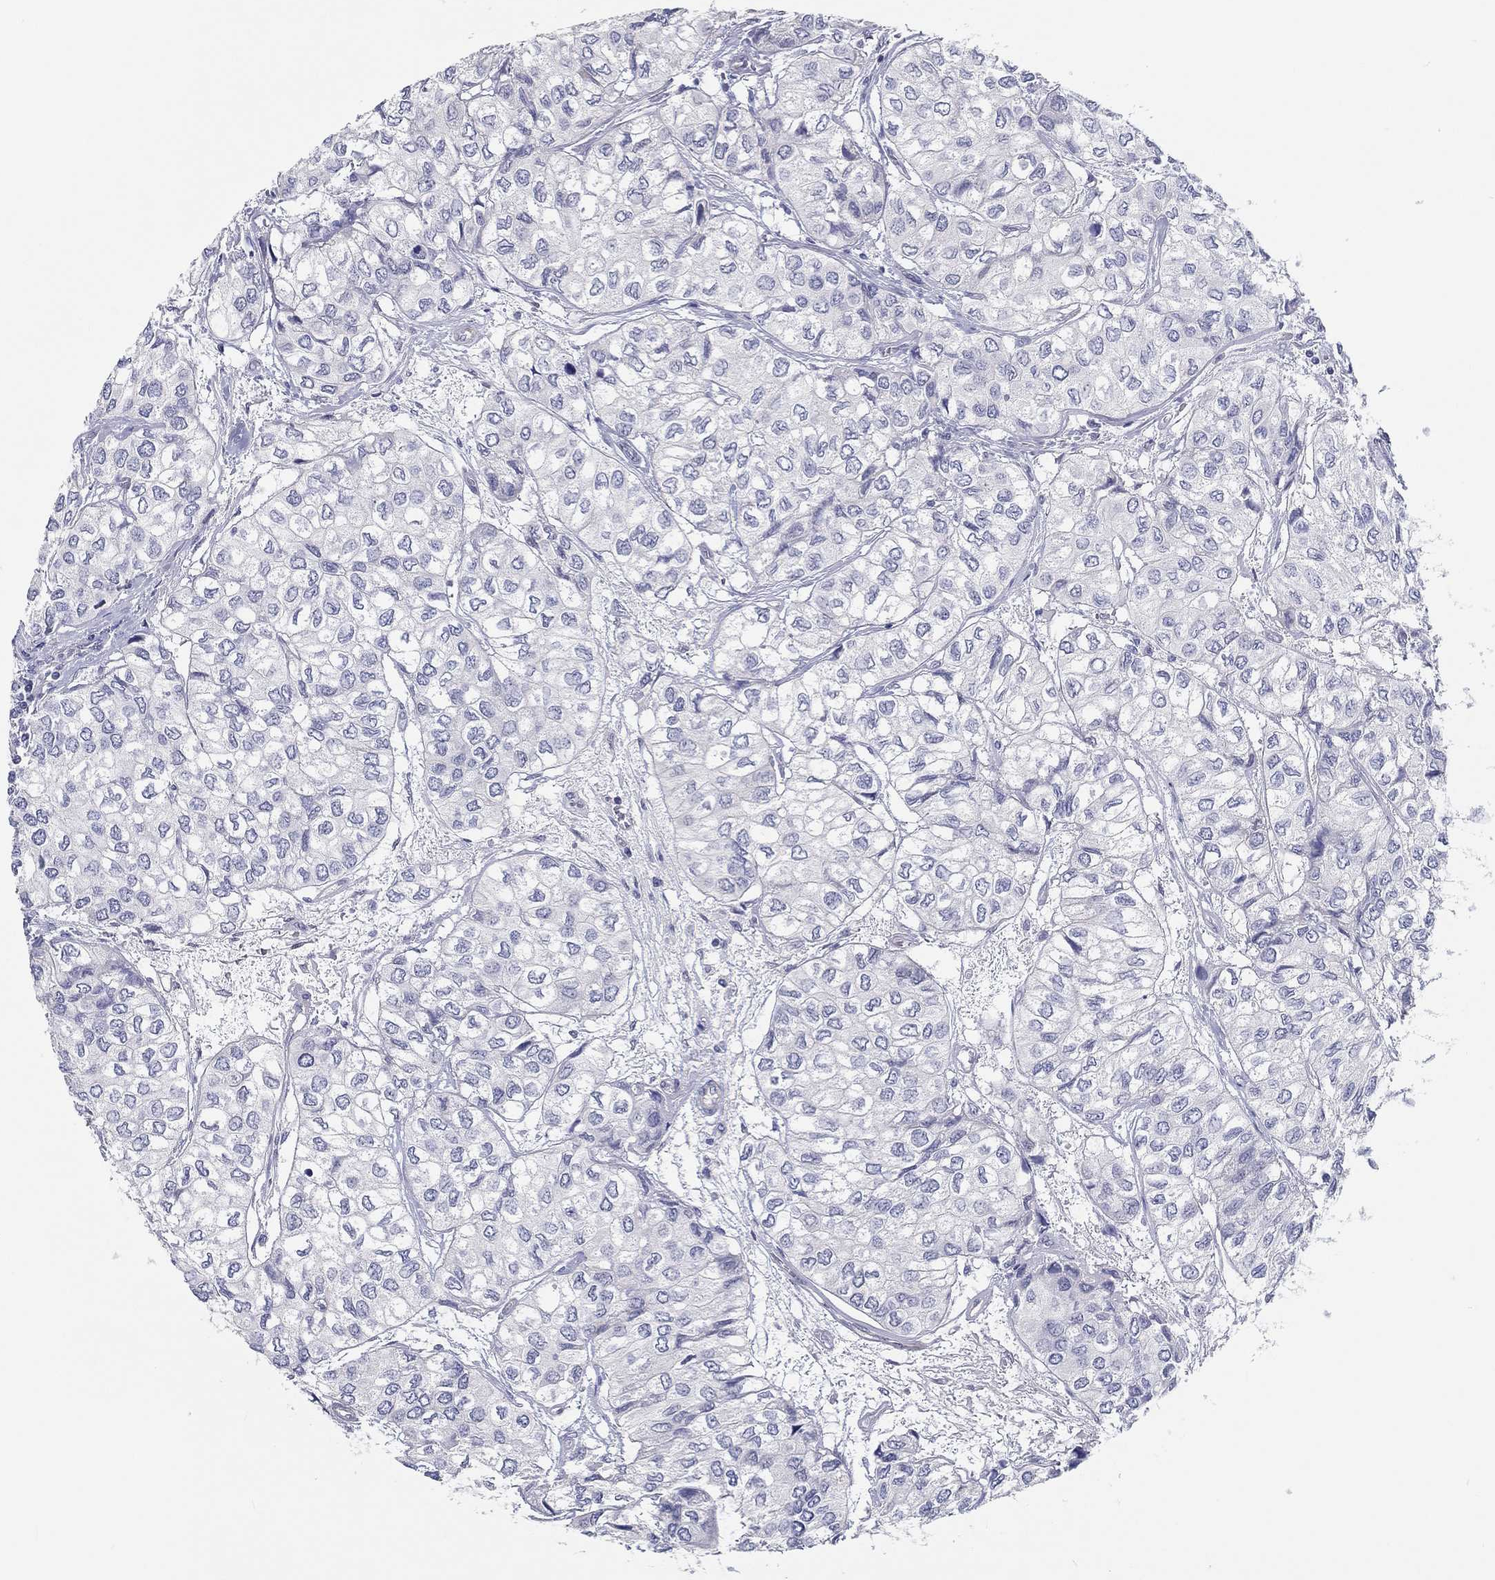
{"staining": {"intensity": "negative", "quantity": "none", "location": "none"}, "tissue": "urothelial cancer", "cell_type": "Tumor cells", "image_type": "cancer", "snomed": [{"axis": "morphology", "description": "Urothelial carcinoma, High grade"}, {"axis": "topography", "description": "Urinary bladder"}], "caption": "There is no significant expression in tumor cells of urothelial carcinoma (high-grade). Brightfield microscopy of IHC stained with DAB (brown) and hematoxylin (blue), captured at high magnification.", "gene": "CRYGD", "patient": {"sex": "male", "age": 73}}